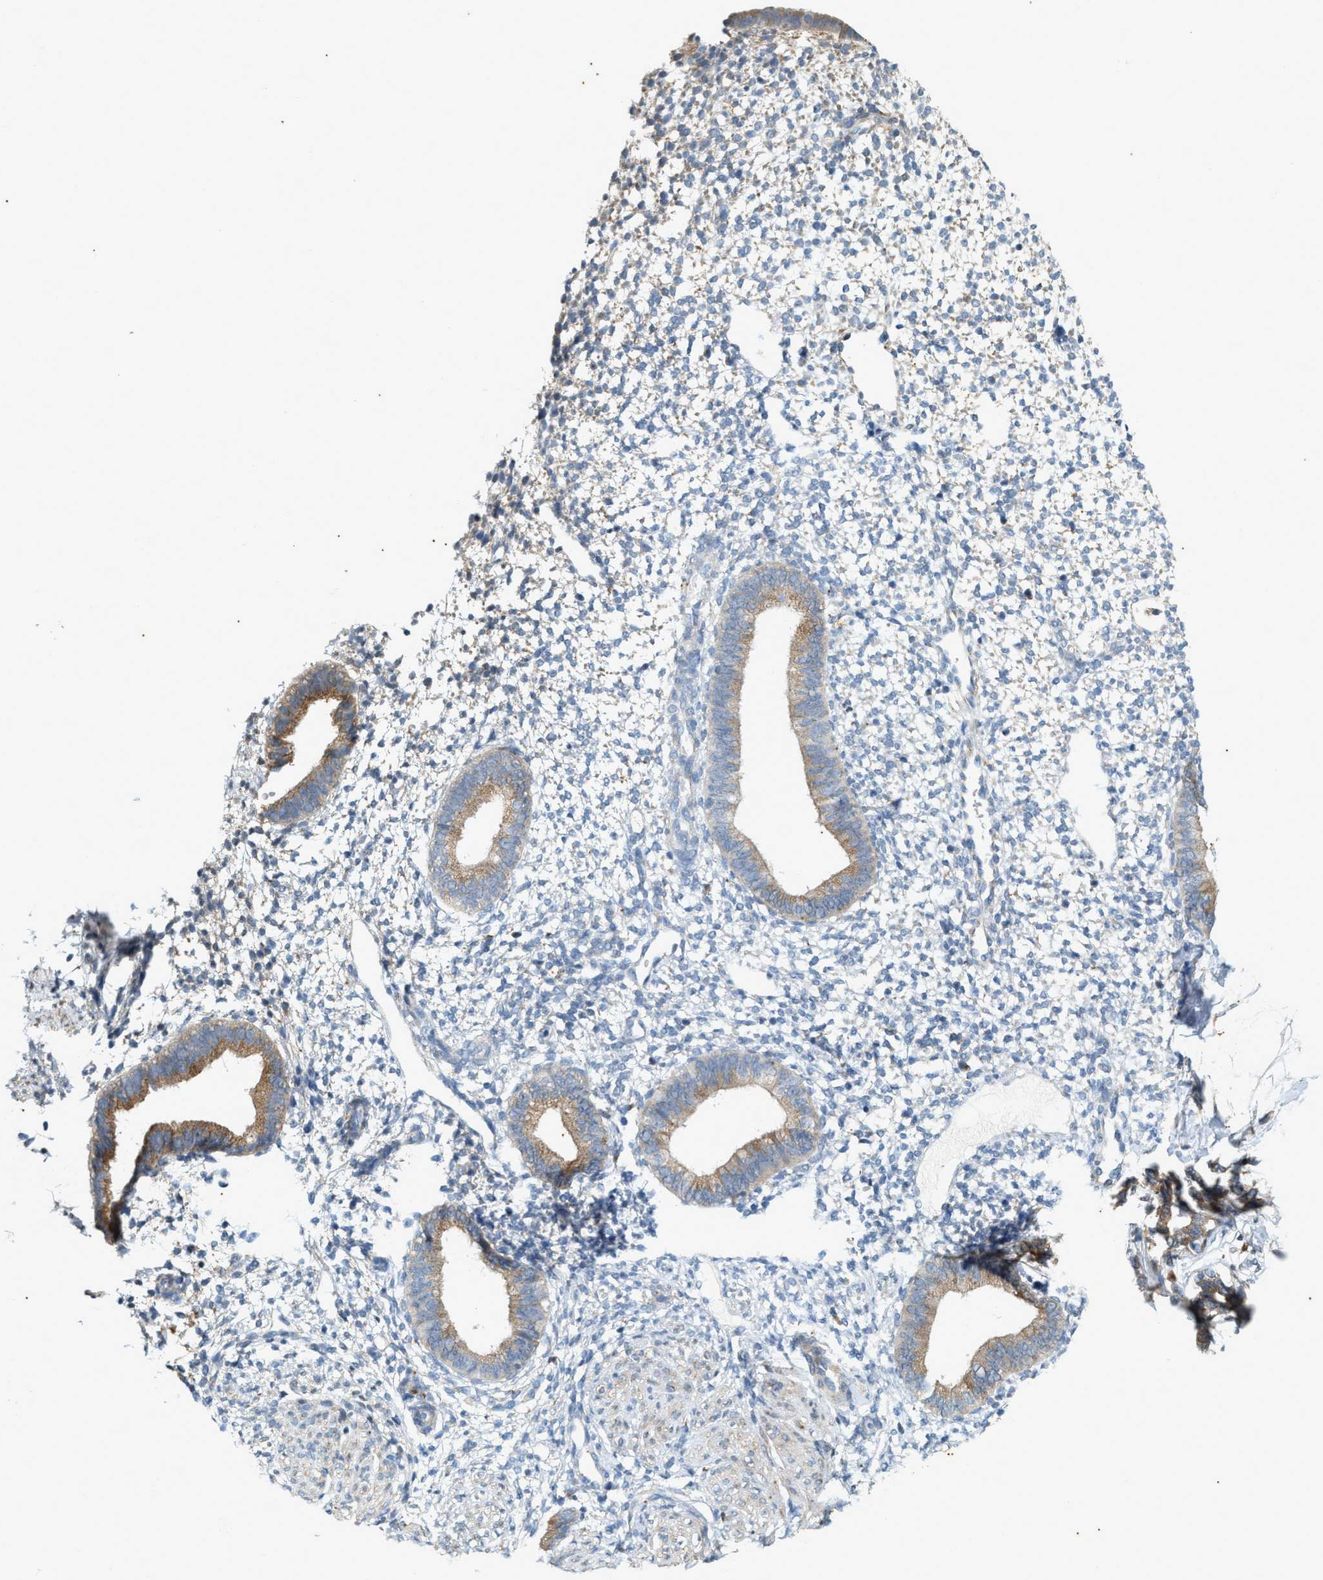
{"staining": {"intensity": "negative", "quantity": "none", "location": "none"}, "tissue": "endometrium", "cell_type": "Cells in endometrial stroma", "image_type": "normal", "snomed": [{"axis": "morphology", "description": "Normal tissue, NOS"}, {"axis": "topography", "description": "Endometrium"}], "caption": "Cells in endometrial stroma are negative for brown protein staining in unremarkable endometrium. Brightfield microscopy of immunohistochemistry stained with DAB (brown) and hematoxylin (blue), captured at high magnification.", "gene": "CHPF2", "patient": {"sex": "female", "age": 46}}